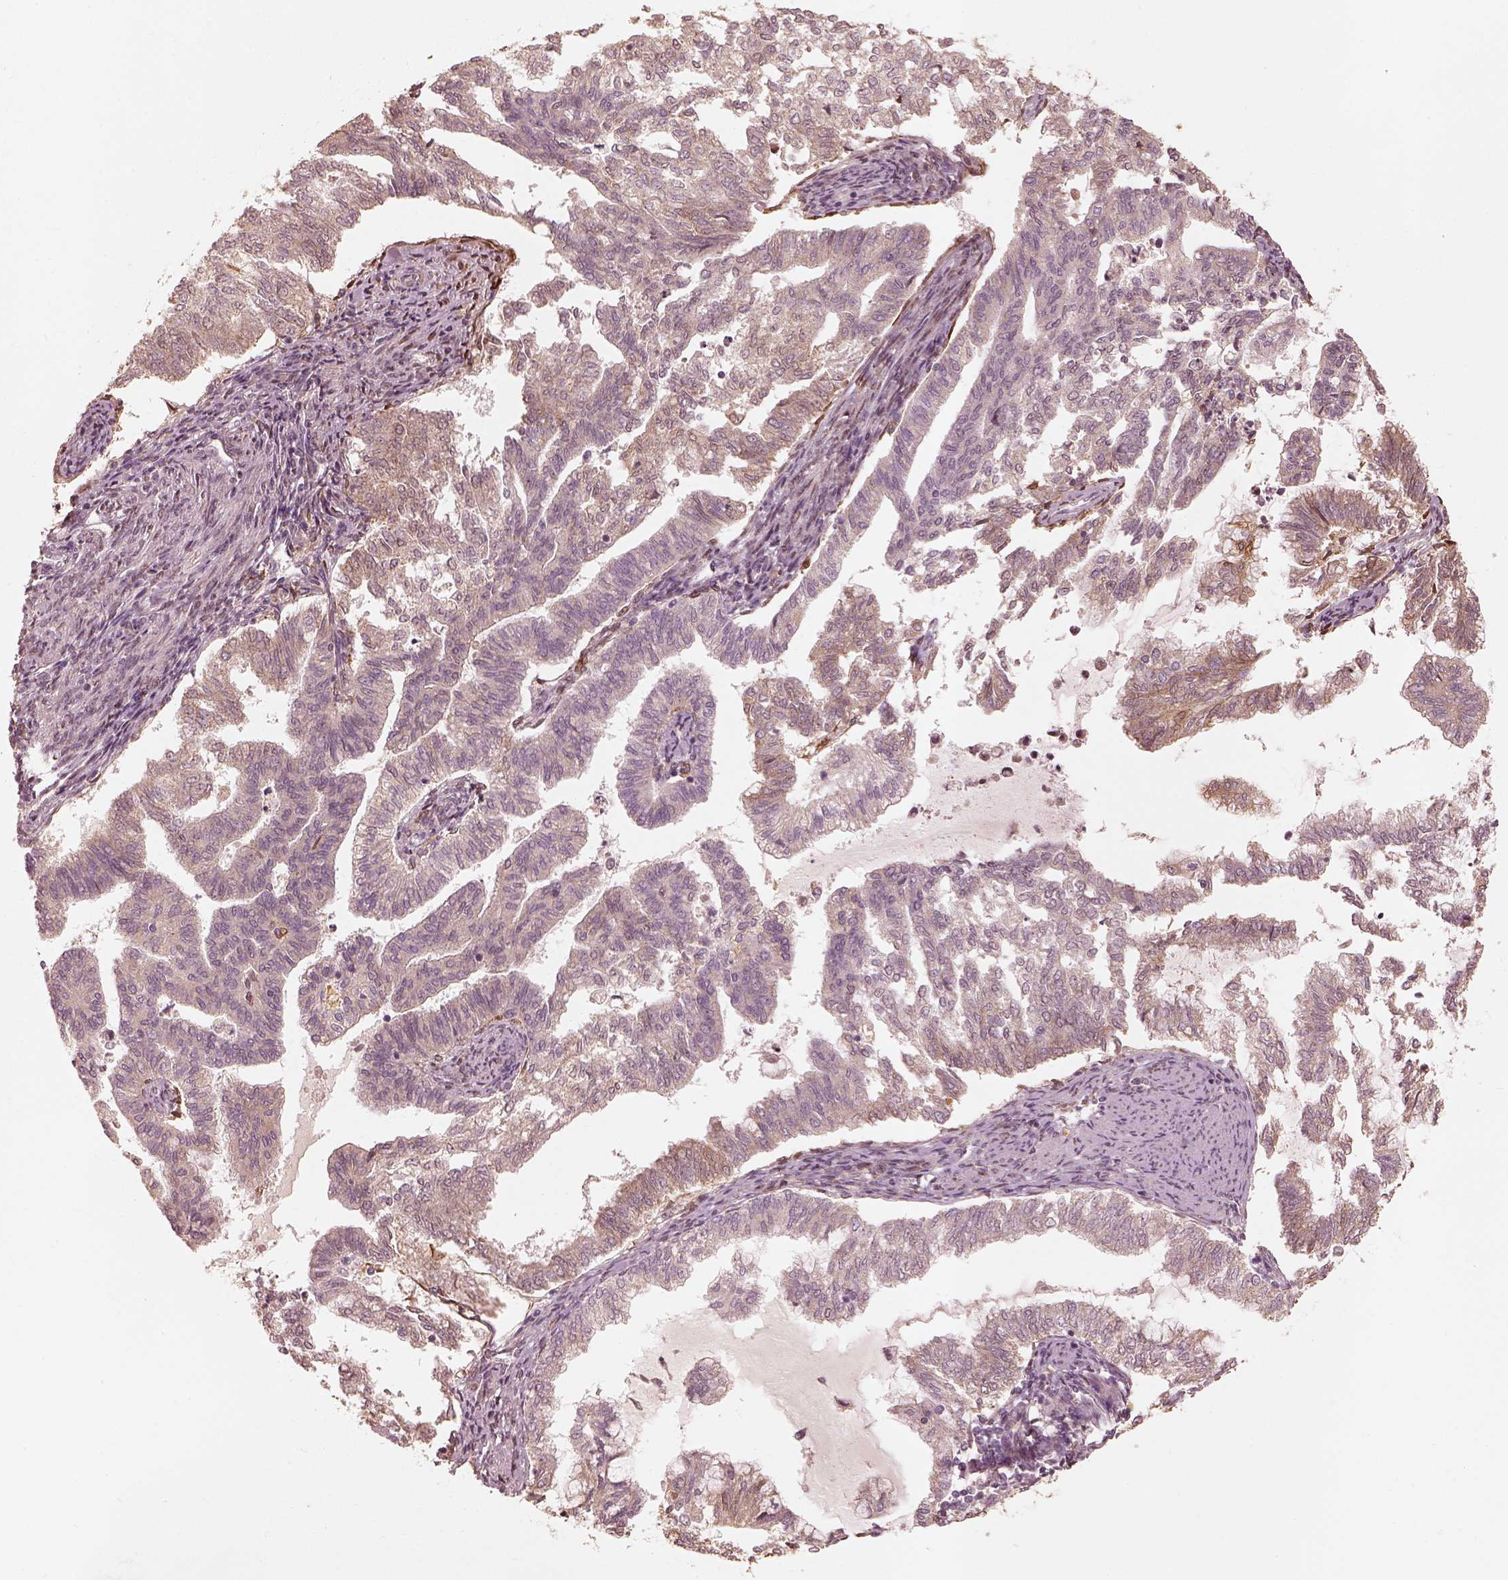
{"staining": {"intensity": "moderate", "quantity": "<25%", "location": "cytoplasmic/membranous"}, "tissue": "endometrial cancer", "cell_type": "Tumor cells", "image_type": "cancer", "snomed": [{"axis": "morphology", "description": "Adenocarcinoma, NOS"}, {"axis": "topography", "description": "Endometrium"}], "caption": "Tumor cells exhibit moderate cytoplasmic/membranous positivity in approximately <25% of cells in endometrial adenocarcinoma.", "gene": "WLS", "patient": {"sex": "female", "age": 79}}